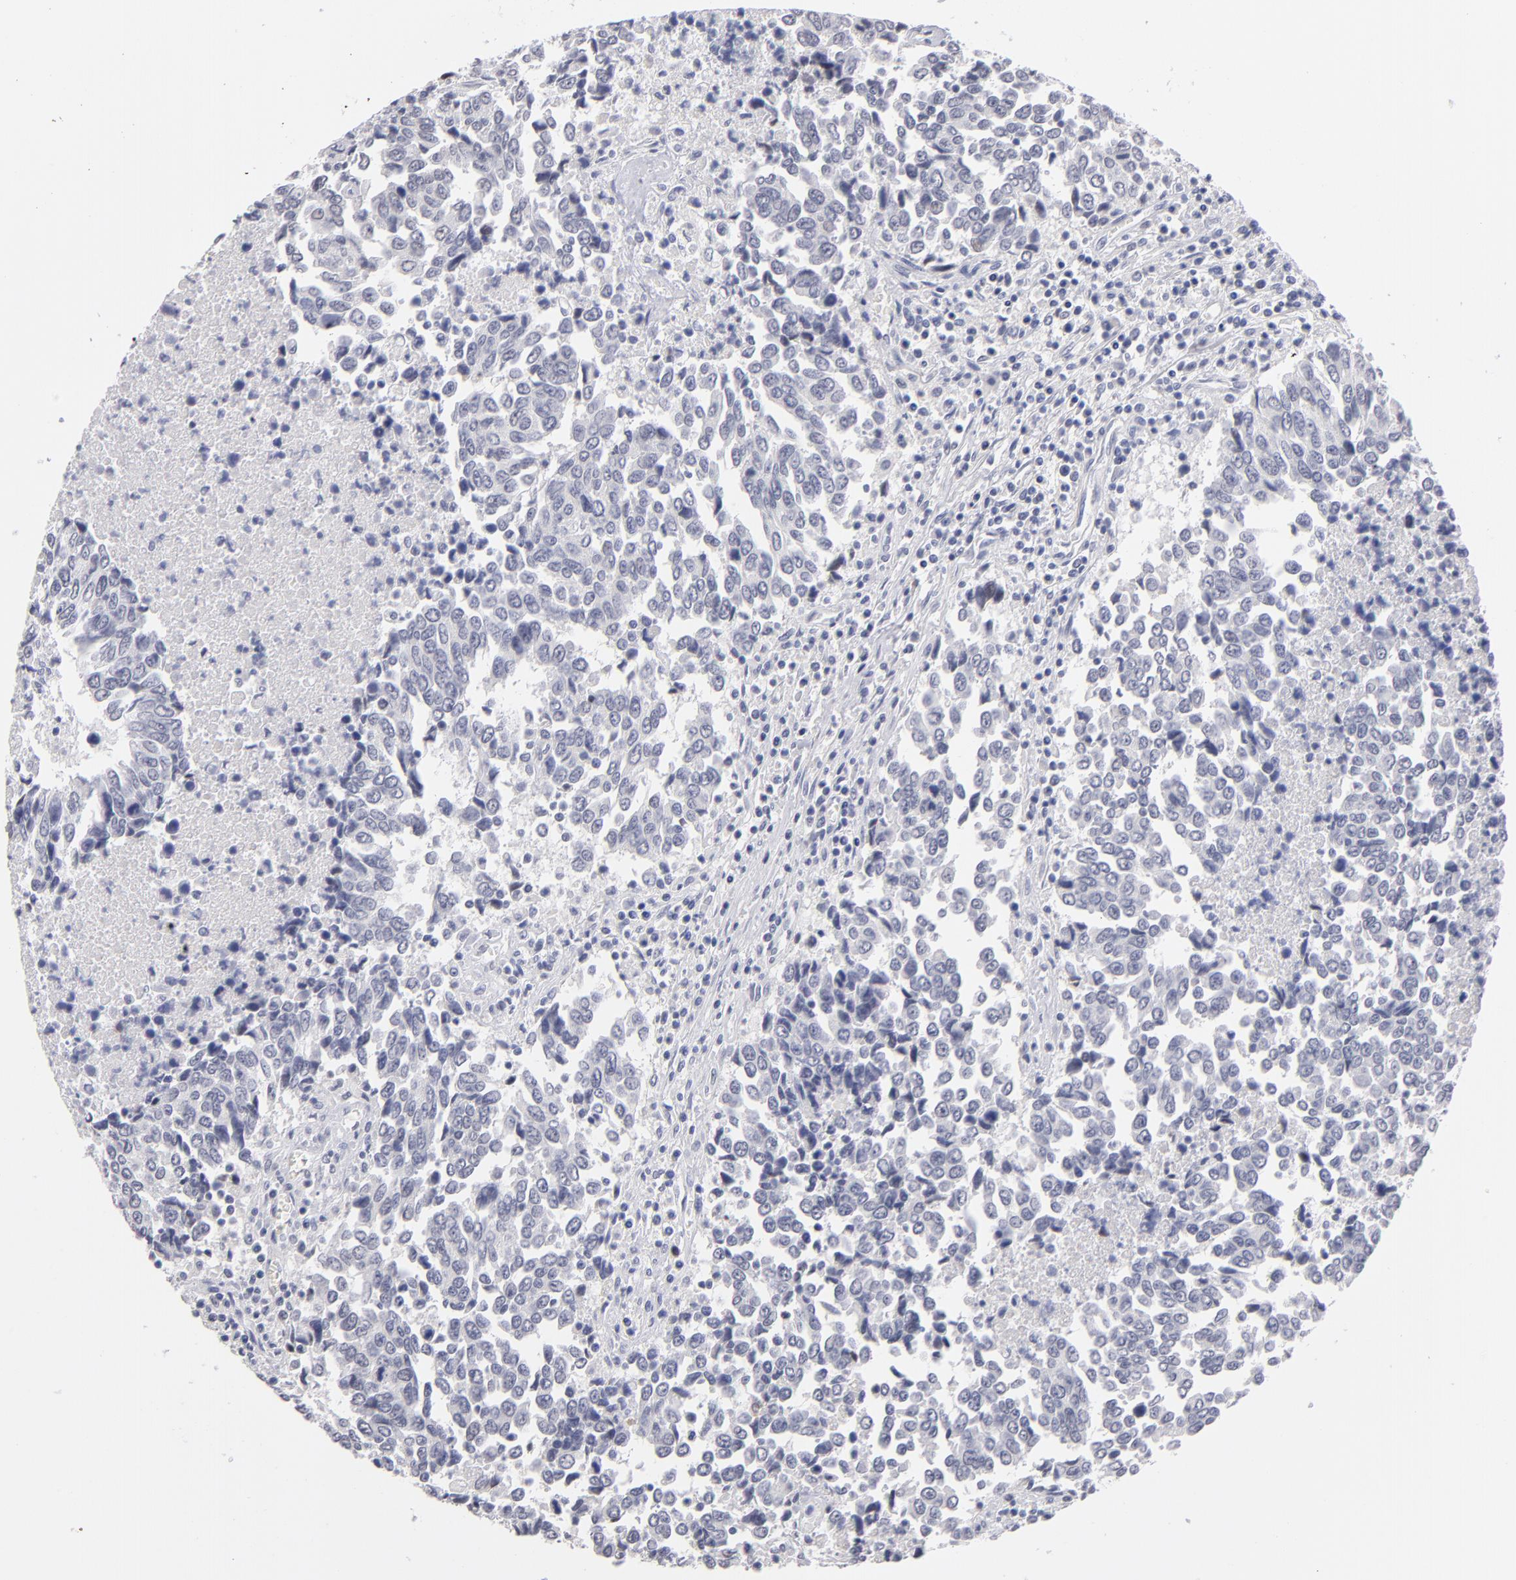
{"staining": {"intensity": "negative", "quantity": "none", "location": "none"}, "tissue": "urothelial cancer", "cell_type": "Tumor cells", "image_type": "cancer", "snomed": [{"axis": "morphology", "description": "Urothelial carcinoma, High grade"}, {"axis": "topography", "description": "Urinary bladder"}], "caption": "Immunohistochemical staining of high-grade urothelial carcinoma demonstrates no significant staining in tumor cells.", "gene": "TEX11", "patient": {"sex": "male", "age": 86}}